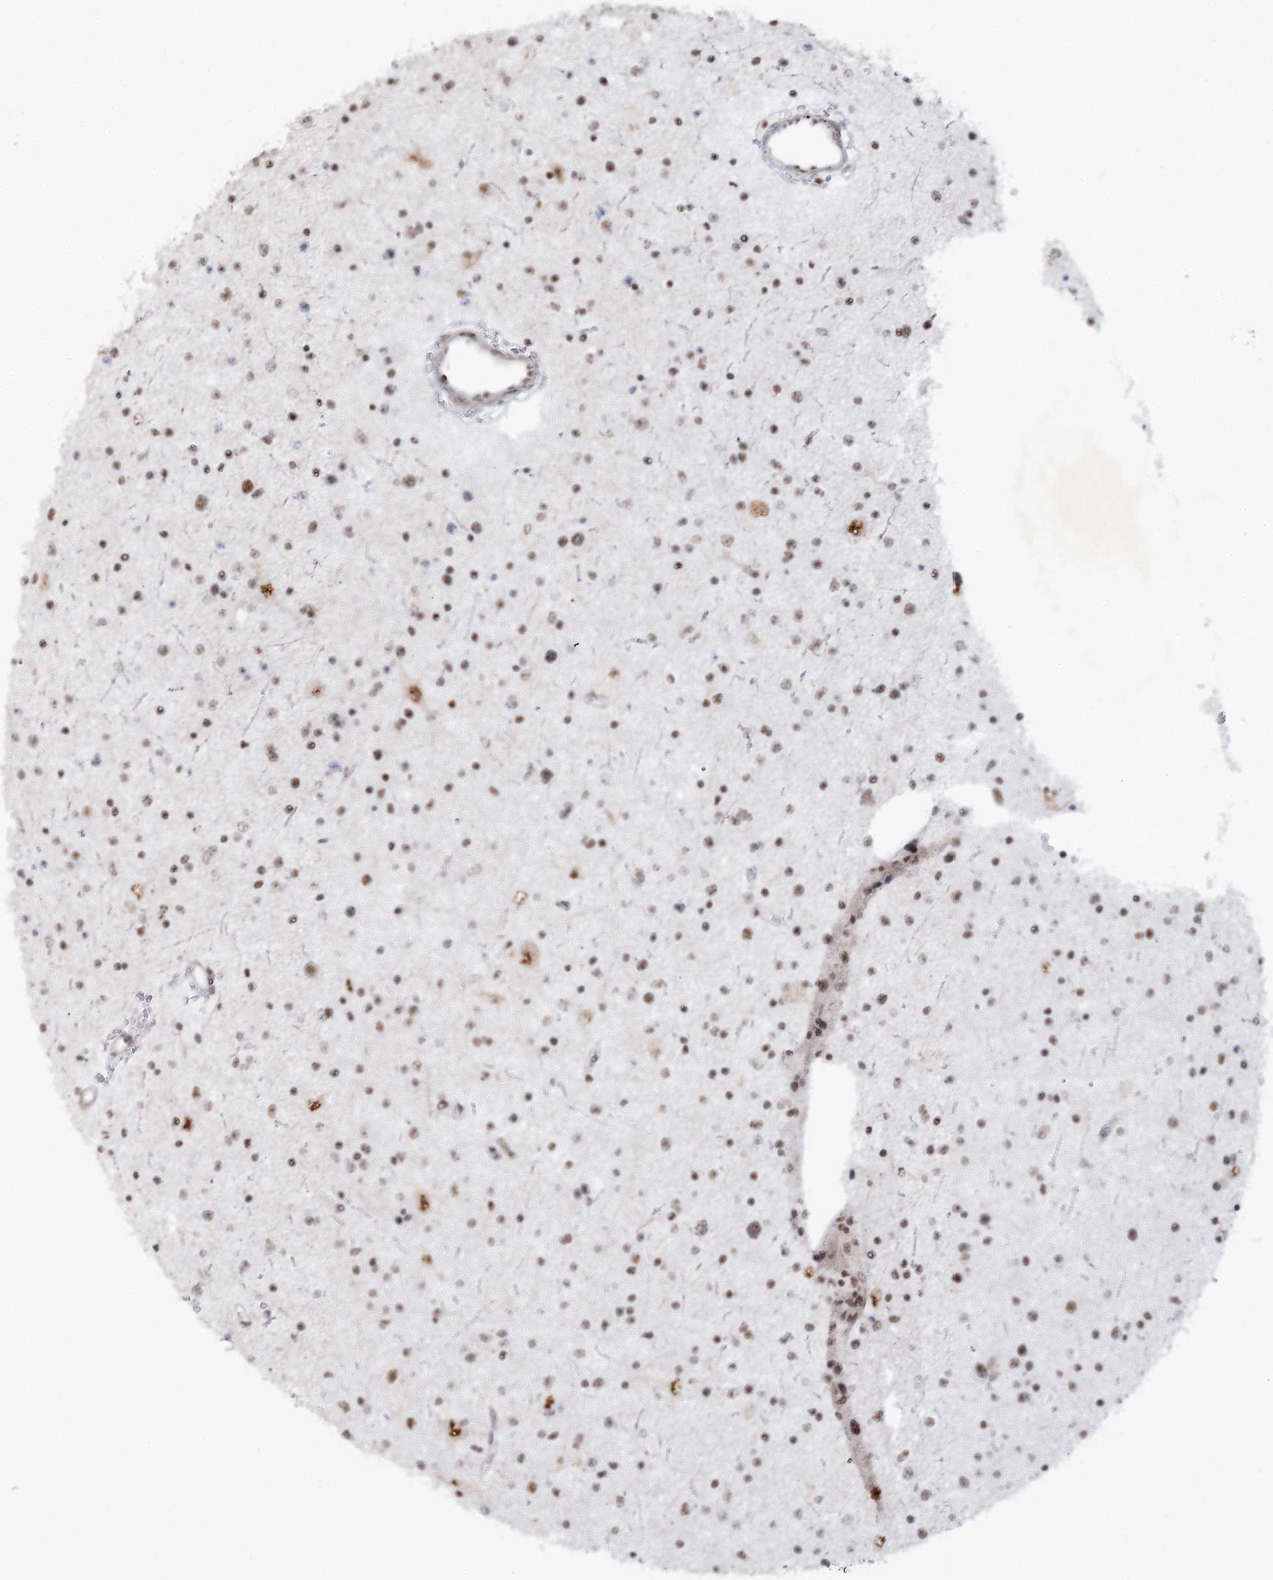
{"staining": {"intensity": "moderate", "quantity": ">75%", "location": "nuclear"}, "tissue": "glioma", "cell_type": "Tumor cells", "image_type": "cancer", "snomed": [{"axis": "morphology", "description": "Glioma, malignant, Low grade"}, {"axis": "topography", "description": "Brain"}], "caption": "Glioma stained with DAB immunohistochemistry exhibits medium levels of moderate nuclear positivity in about >75% of tumor cells.", "gene": "U2SURP", "patient": {"sex": "female", "age": 37}}